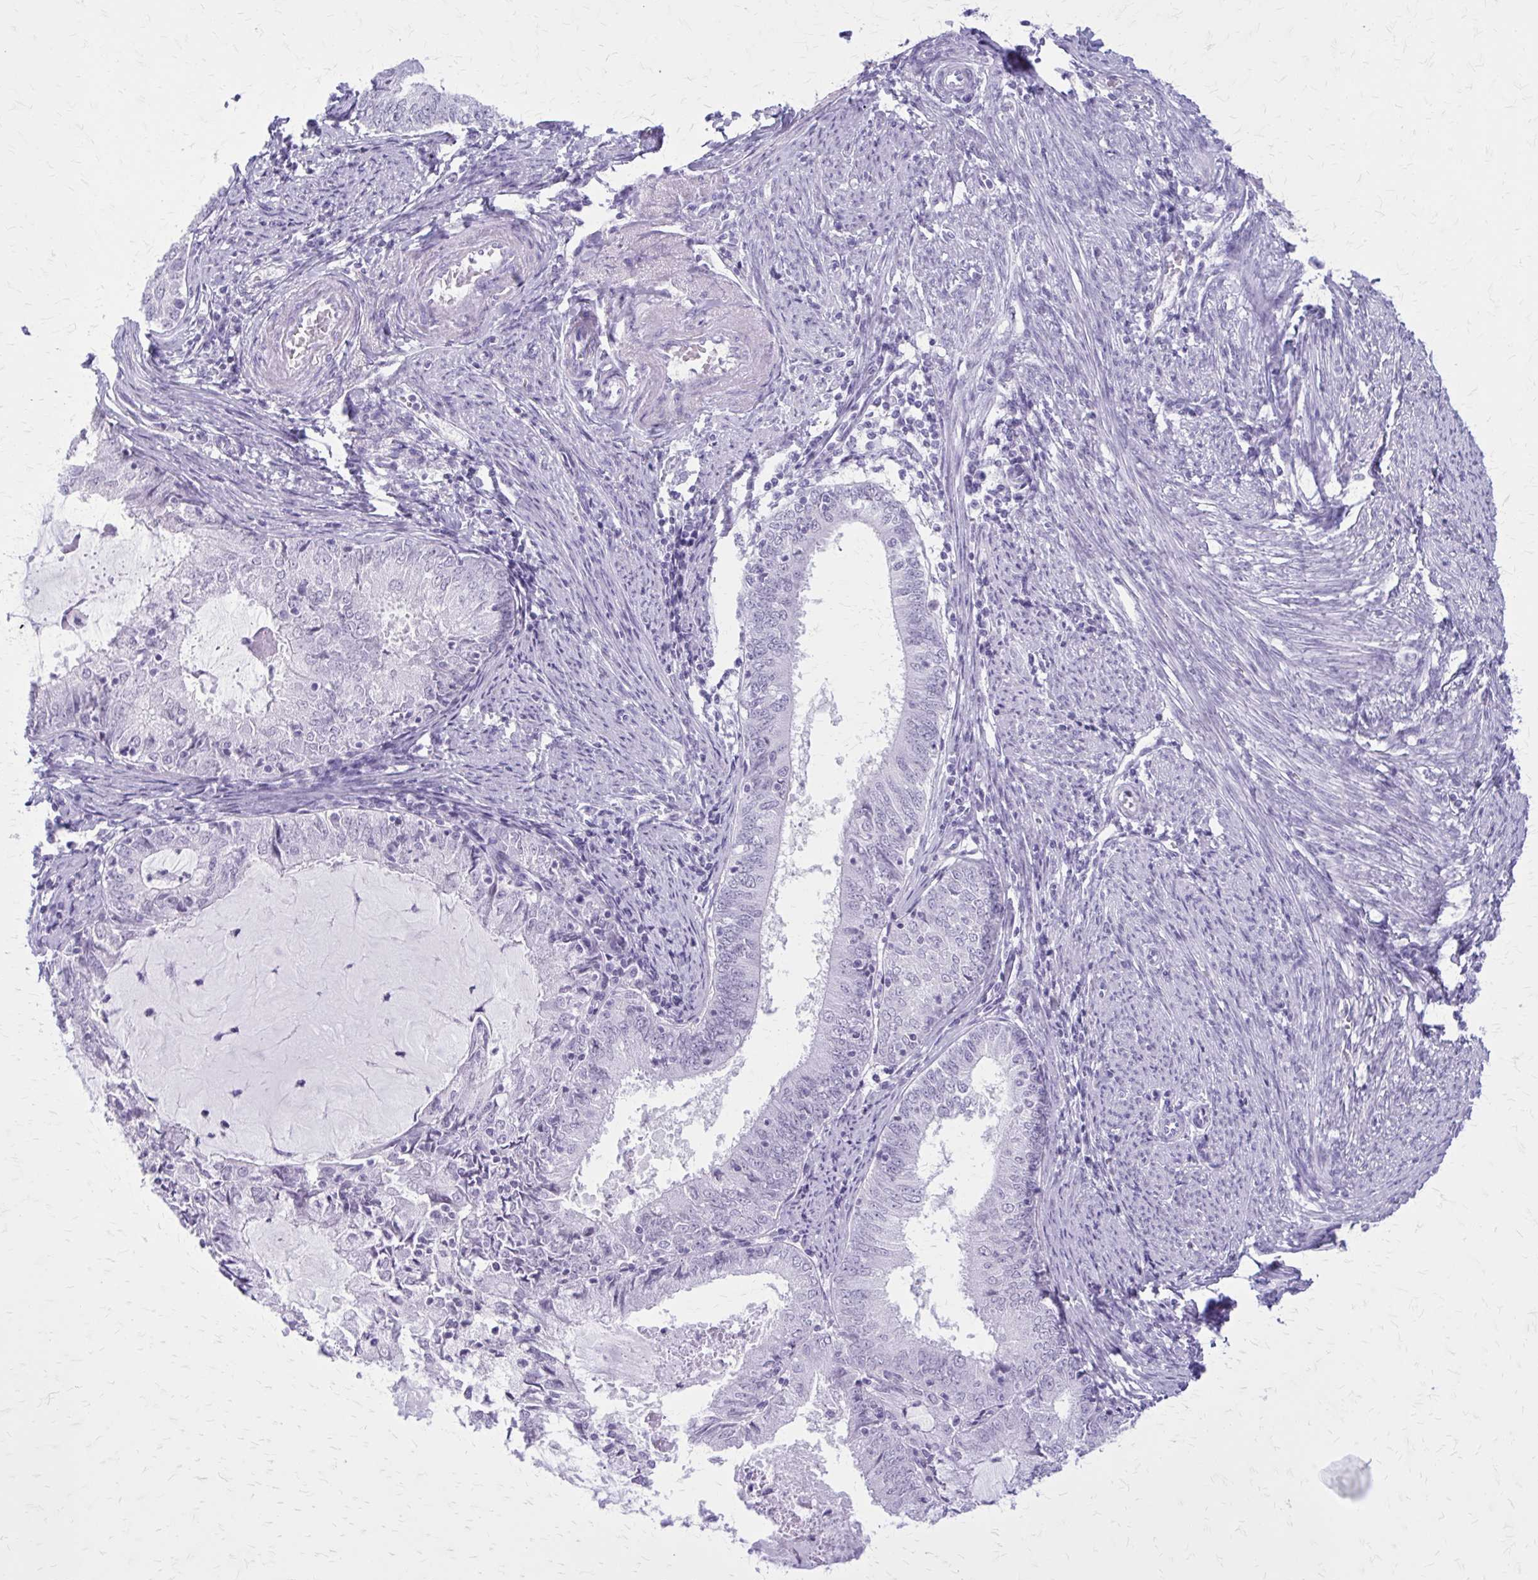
{"staining": {"intensity": "negative", "quantity": "none", "location": "none"}, "tissue": "endometrial cancer", "cell_type": "Tumor cells", "image_type": "cancer", "snomed": [{"axis": "morphology", "description": "Adenocarcinoma, NOS"}, {"axis": "topography", "description": "Endometrium"}], "caption": "Endometrial adenocarcinoma was stained to show a protein in brown. There is no significant expression in tumor cells.", "gene": "GAD1", "patient": {"sex": "female", "age": 57}}